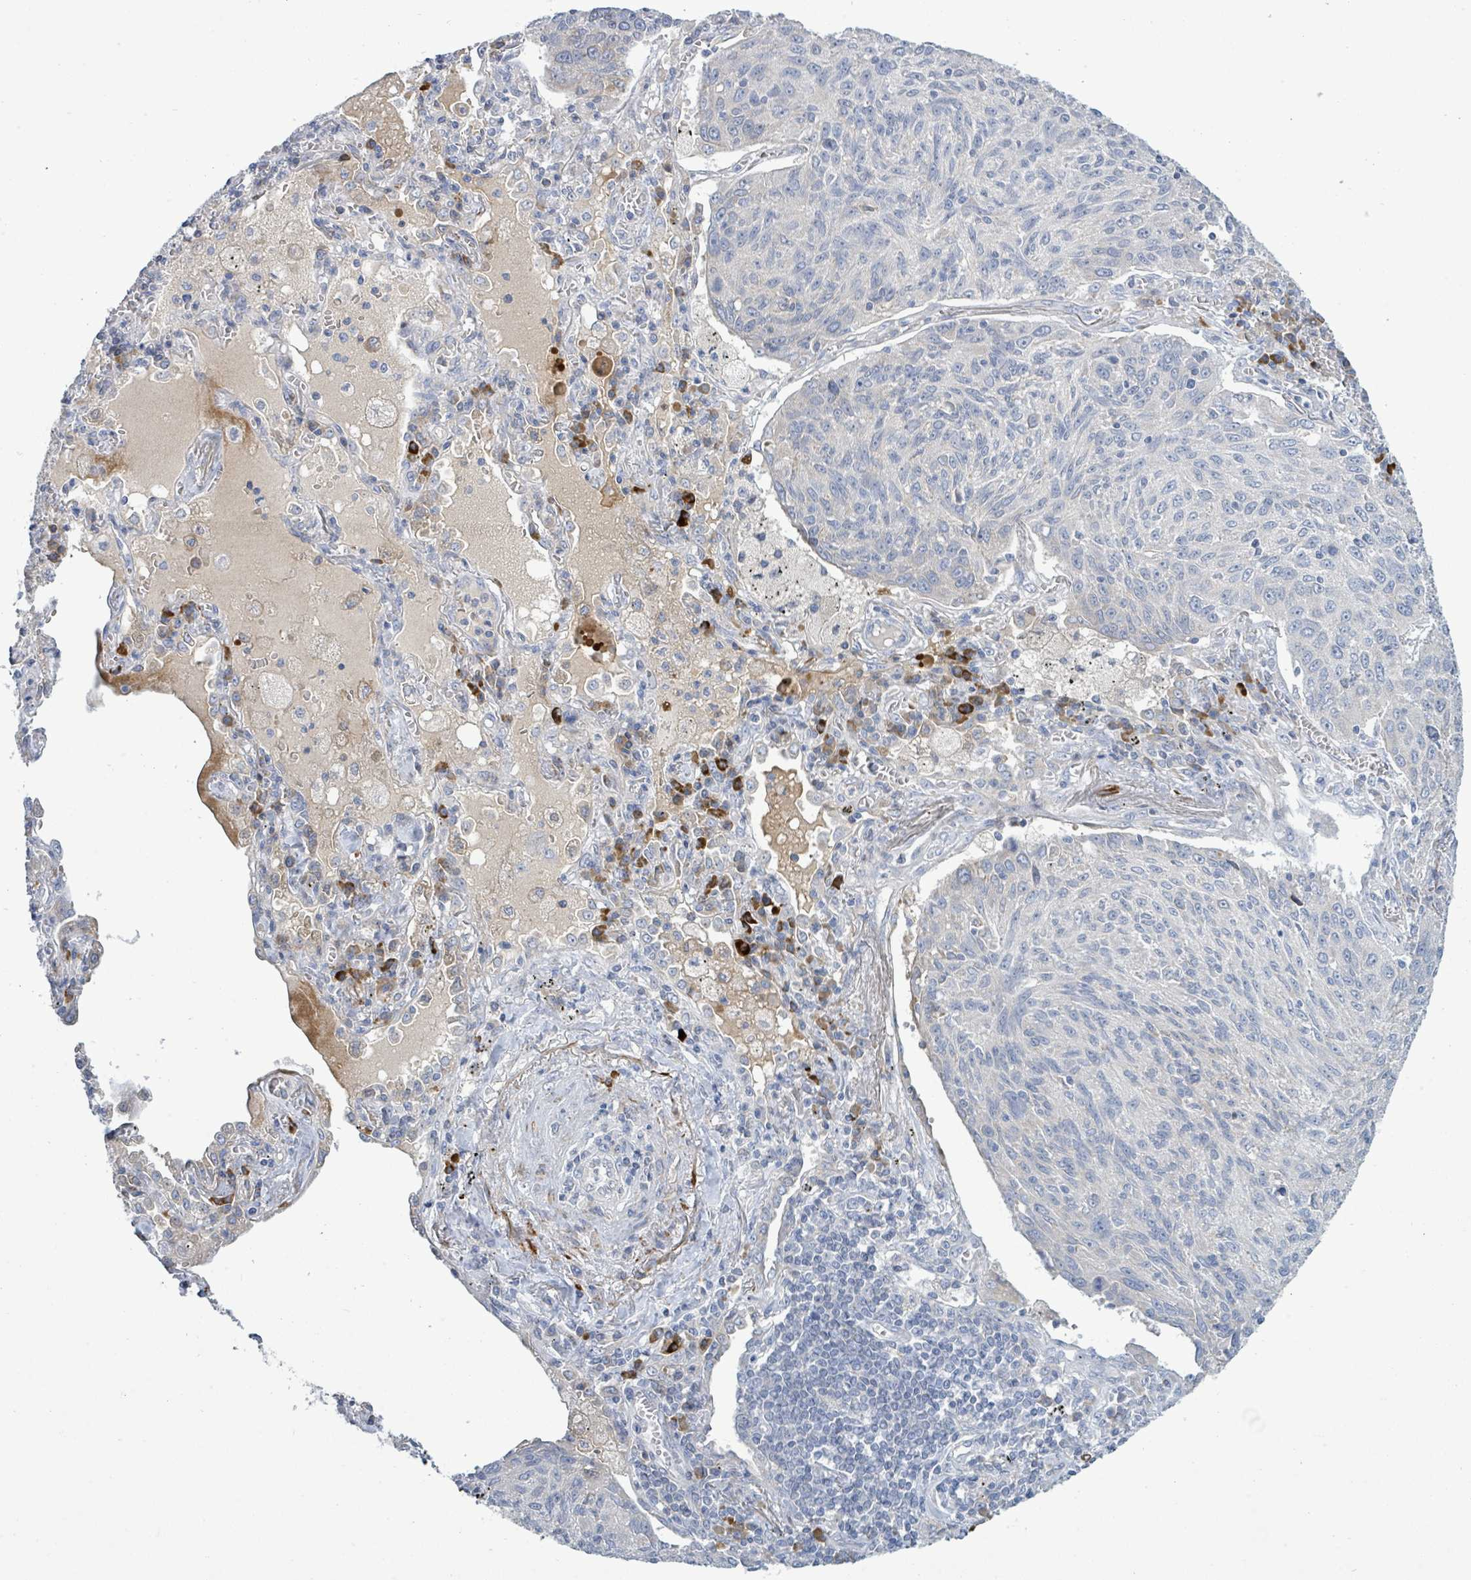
{"staining": {"intensity": "negative", "quantity": "none", "location": "none"}, "tissue": "lung cancer", "cell_type": "Tumor cells", "image_type": "cancer", "snomed": [{"axis": "morphology", "description": "Squamous cell carcinoma, NOS"}, {"axis": "topography", "description": "Lung"}], "caption": "Squamous cell carcinoma (lung) was stained to show a protein in brown. There is no significant staining in tumor cells.", "gene": "SIRPB1", "patient": {"sex": "female", "age": 66}}